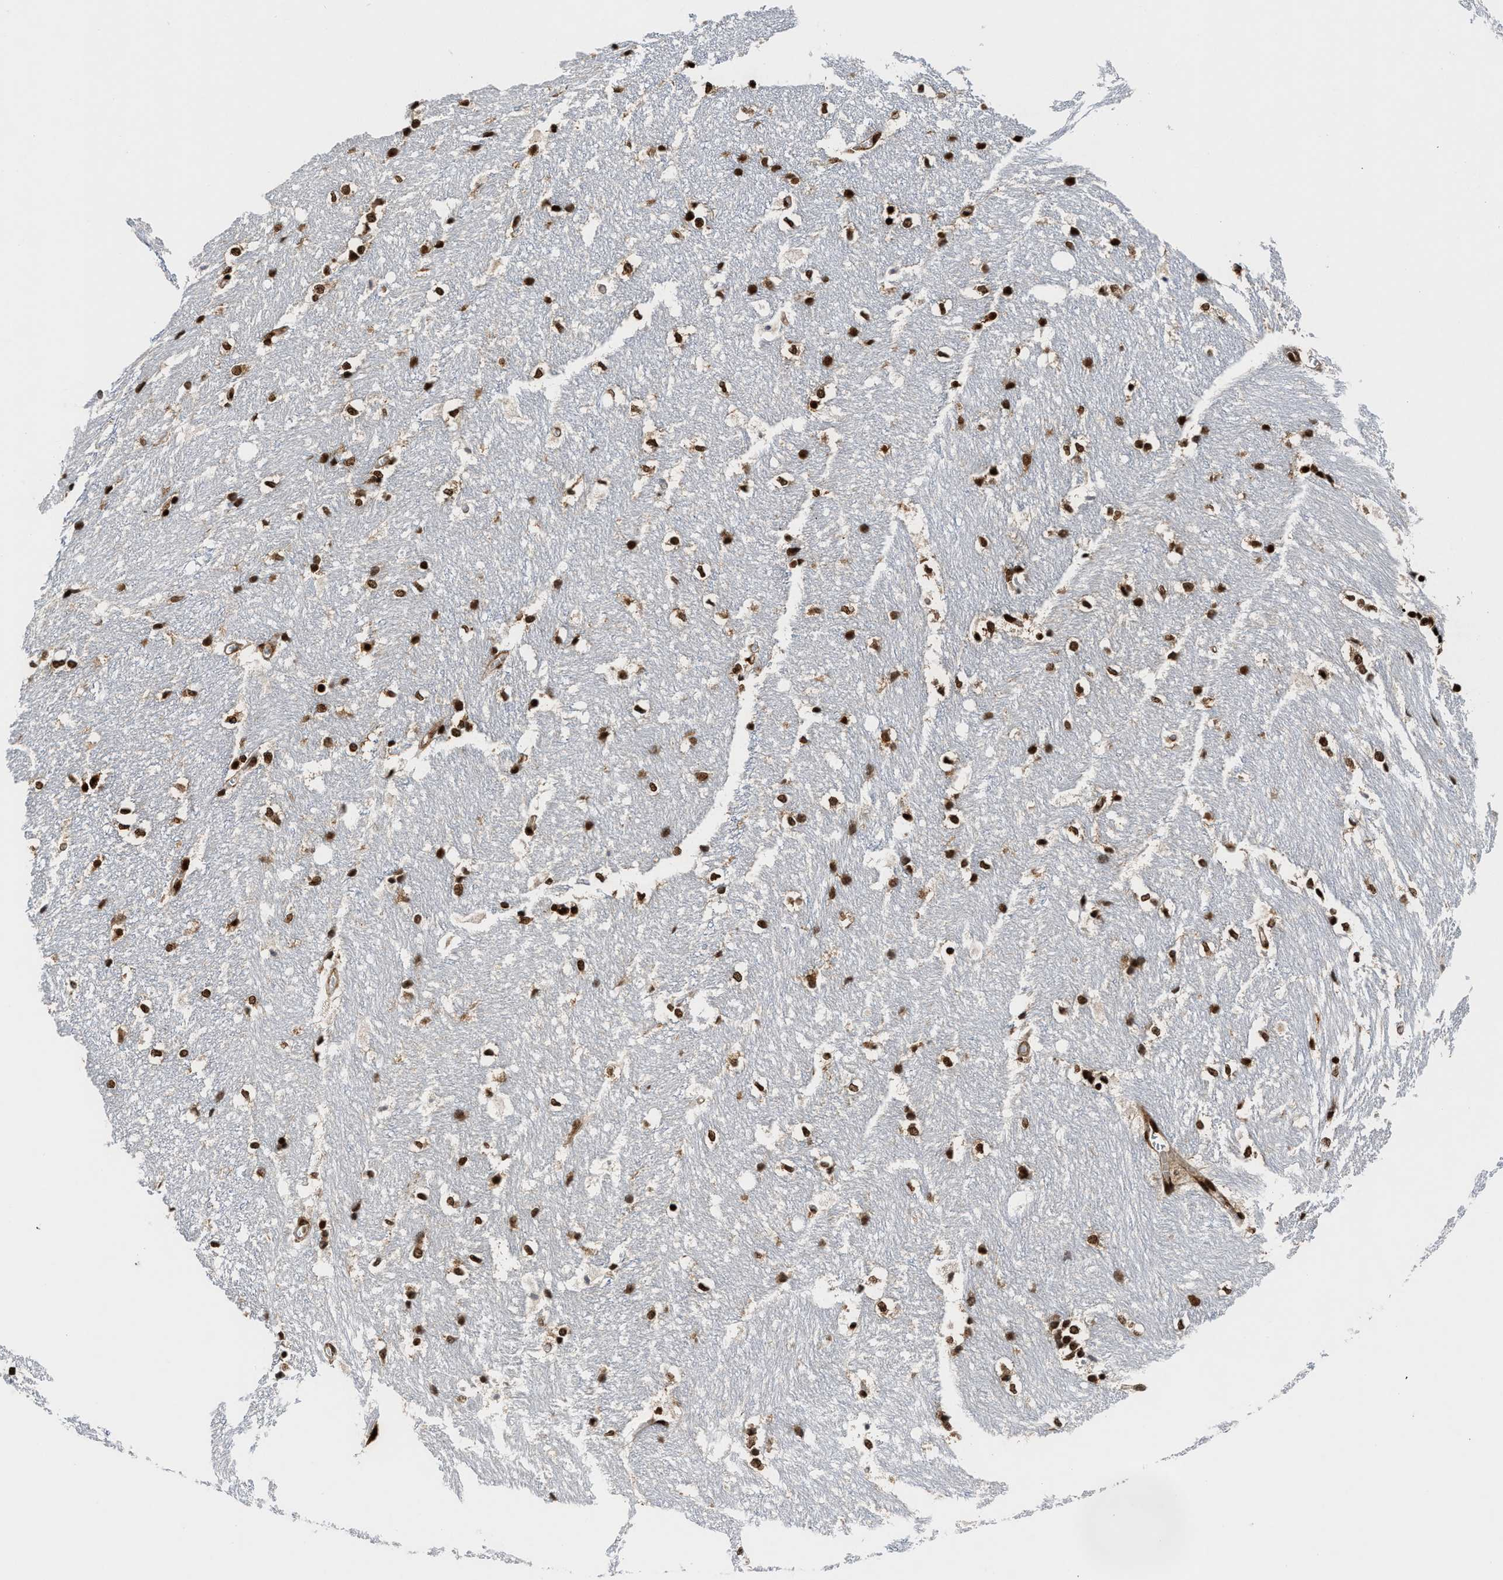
{"staining": {"intensity": "strong", "quantity": ">75%", "location": "nuclear"}, "tissue": "hippocampus", "cell_type": "Glial cells", "image_type": "normal", "snomed": [{"axis": "morphology", "description": "Normal tissue, NOS"}, {"axis": "topography", "description": "Hippocampus"}], "caption": "This photomicrograph reveals IHC staining of normal human hippocampus, with high strong nuclear expression in about >75% of glial cells.", "gene": "ALYREF", "patient": {"sex": "female", "age": 19}}